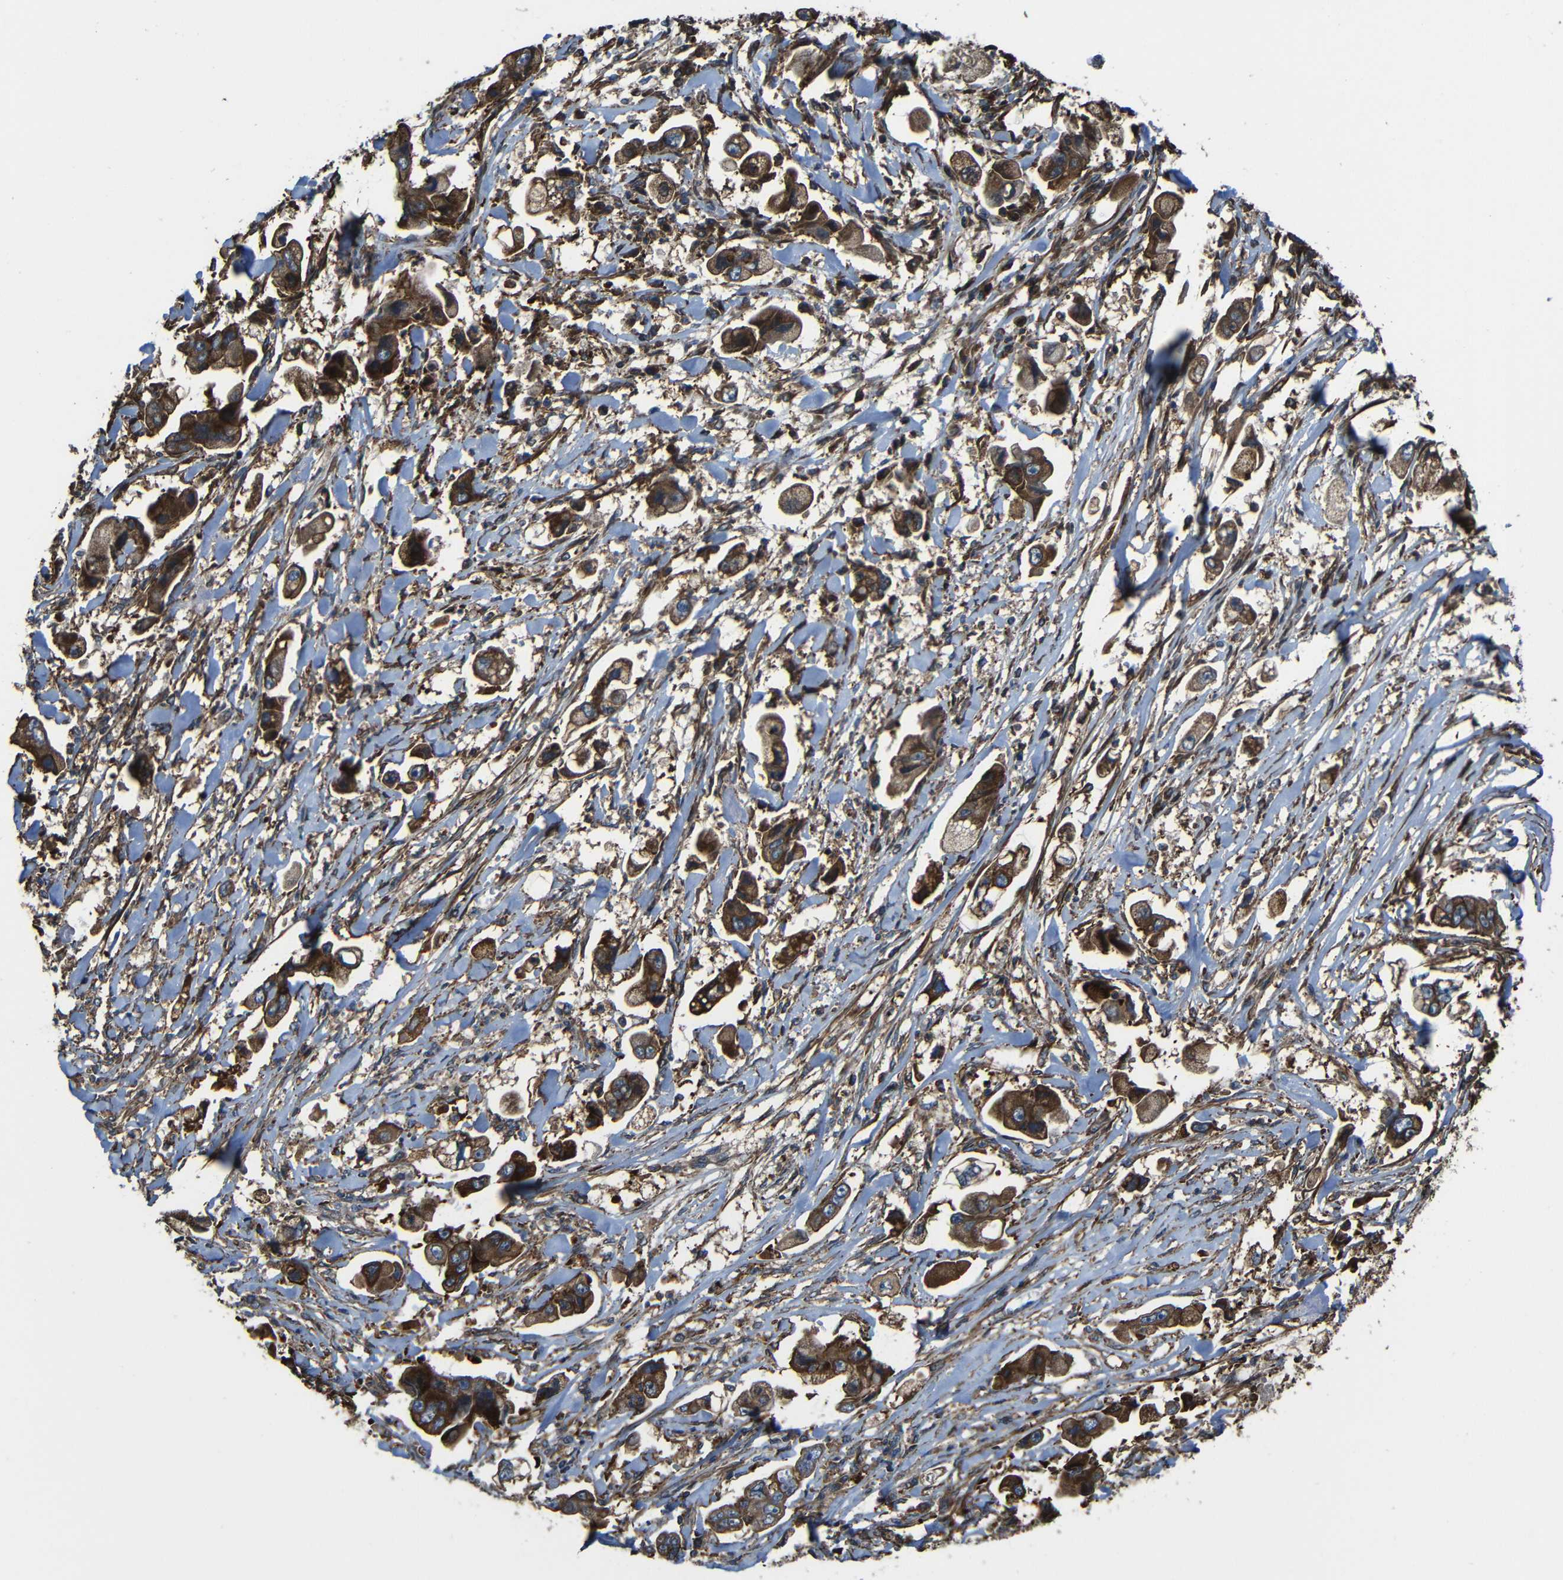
{"staining": {"intensity": "strong", "quantity": ">75%", "location": "cytoplasmic/membranous"}, "tissue": "stomach cancer", "cell_type": "Tumor cells", "image_type": "cancer", "snomed": [{"axis": "morphology", "description": "Adenocarcinoma, NOS"}, {"axis": "topography", "description": "Stomach"}], "caption": "IHC of stomach cancer (adenocarcinoma) demonstrates high levels of strong cytoplasmic/membranous expression in about >75% of tumor cells.", "gene": "PTCH1", "patient": {"sex": "male", "age": 62}}